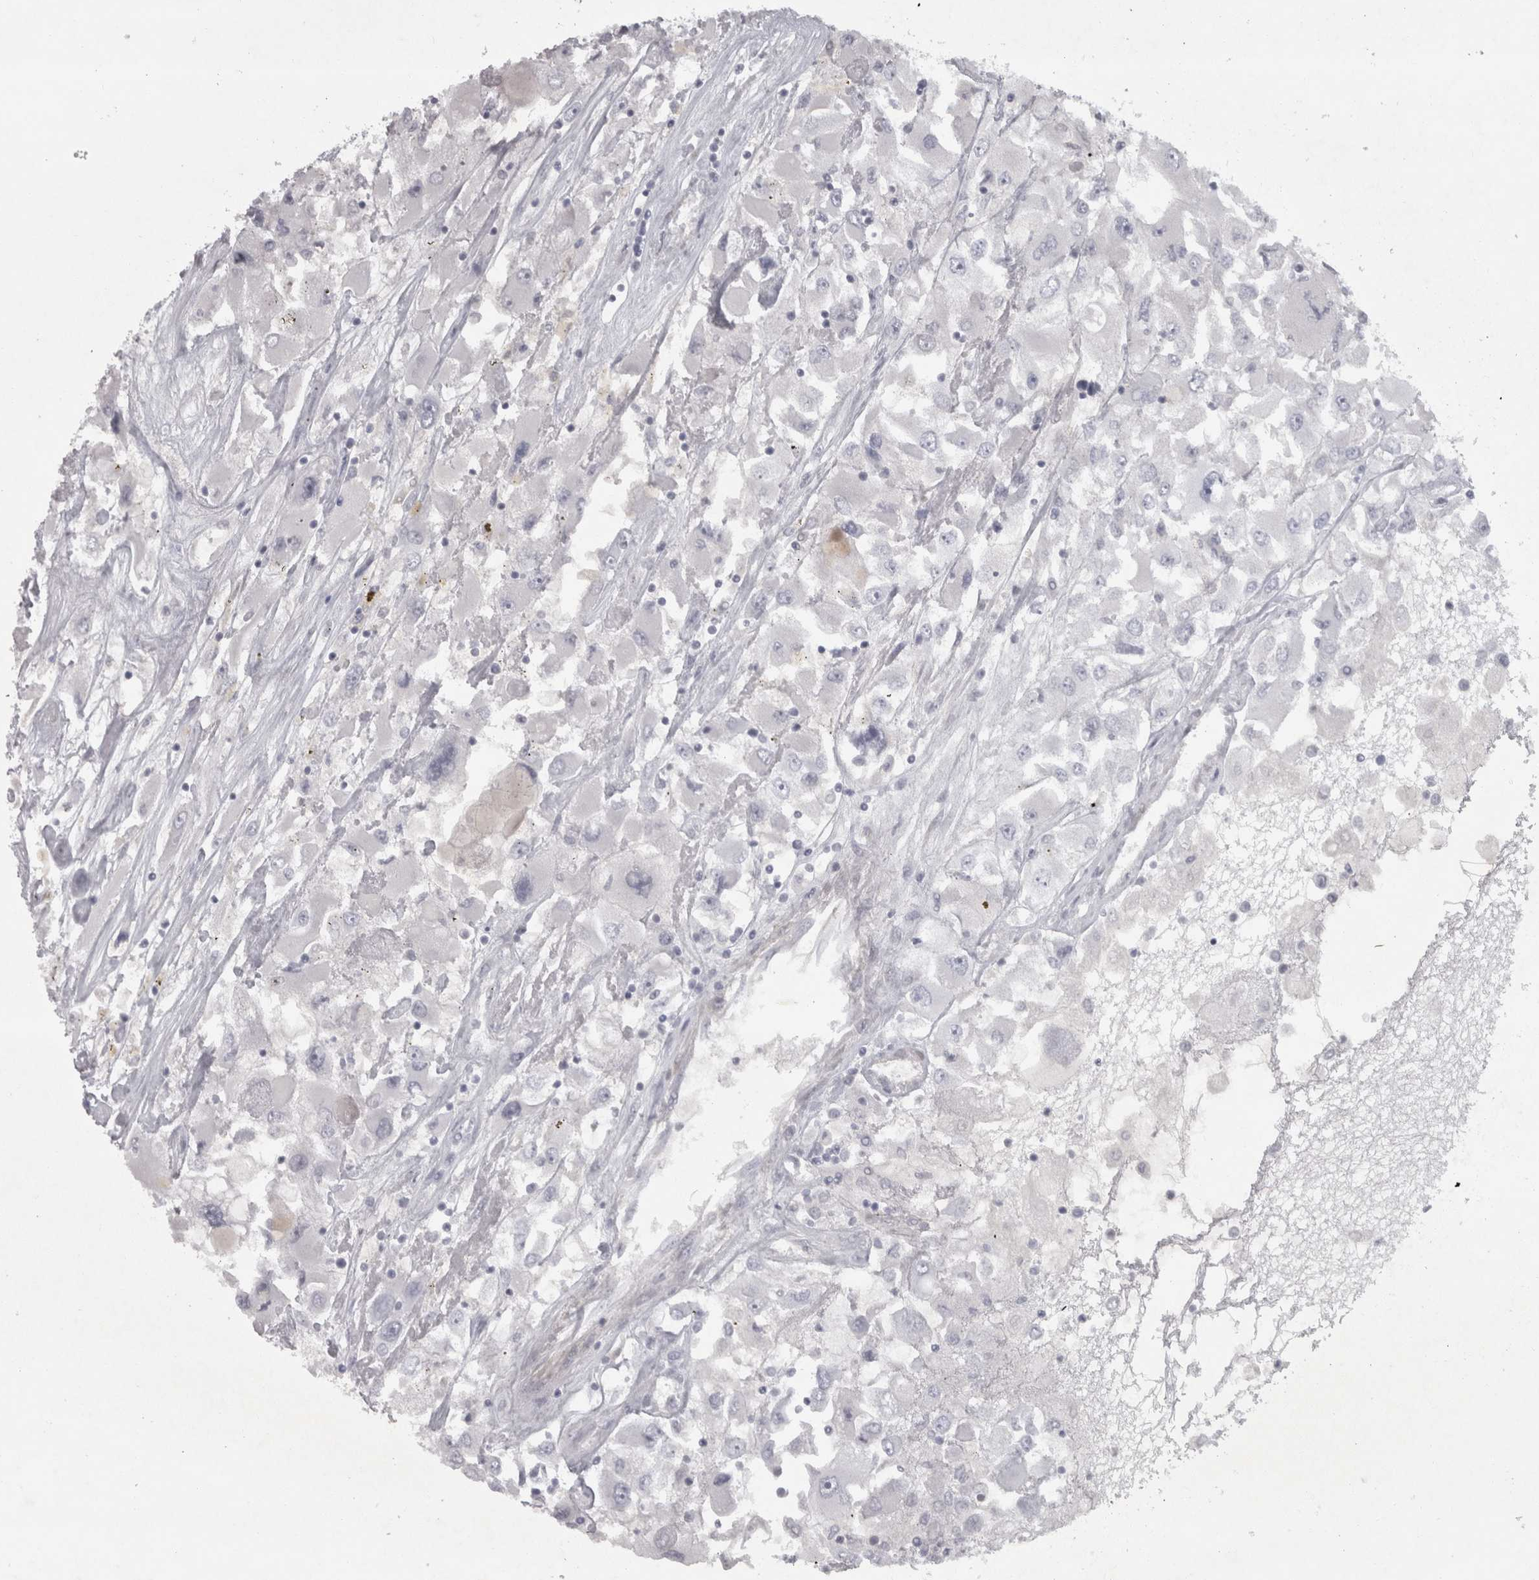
{"staining": {"intensity": "negative", "quantity": "none", "location": "none"}, "tissue": "renal cancer", "cell_type": "Tumor cells", "image_type": "cancer", "snomed": [{"axis": "morphology", "description": "Adenocarcinoma, NOS"}, {"axis": "topography", "description": "Kidney"}], "caption": "A photomicrograph of renal cancer (adenocarcinoma) stained for a protein shows no brown staining in tumor cells.", "gene": "PPP1R12B", "patient": {"sex": "female", "age": 52}}